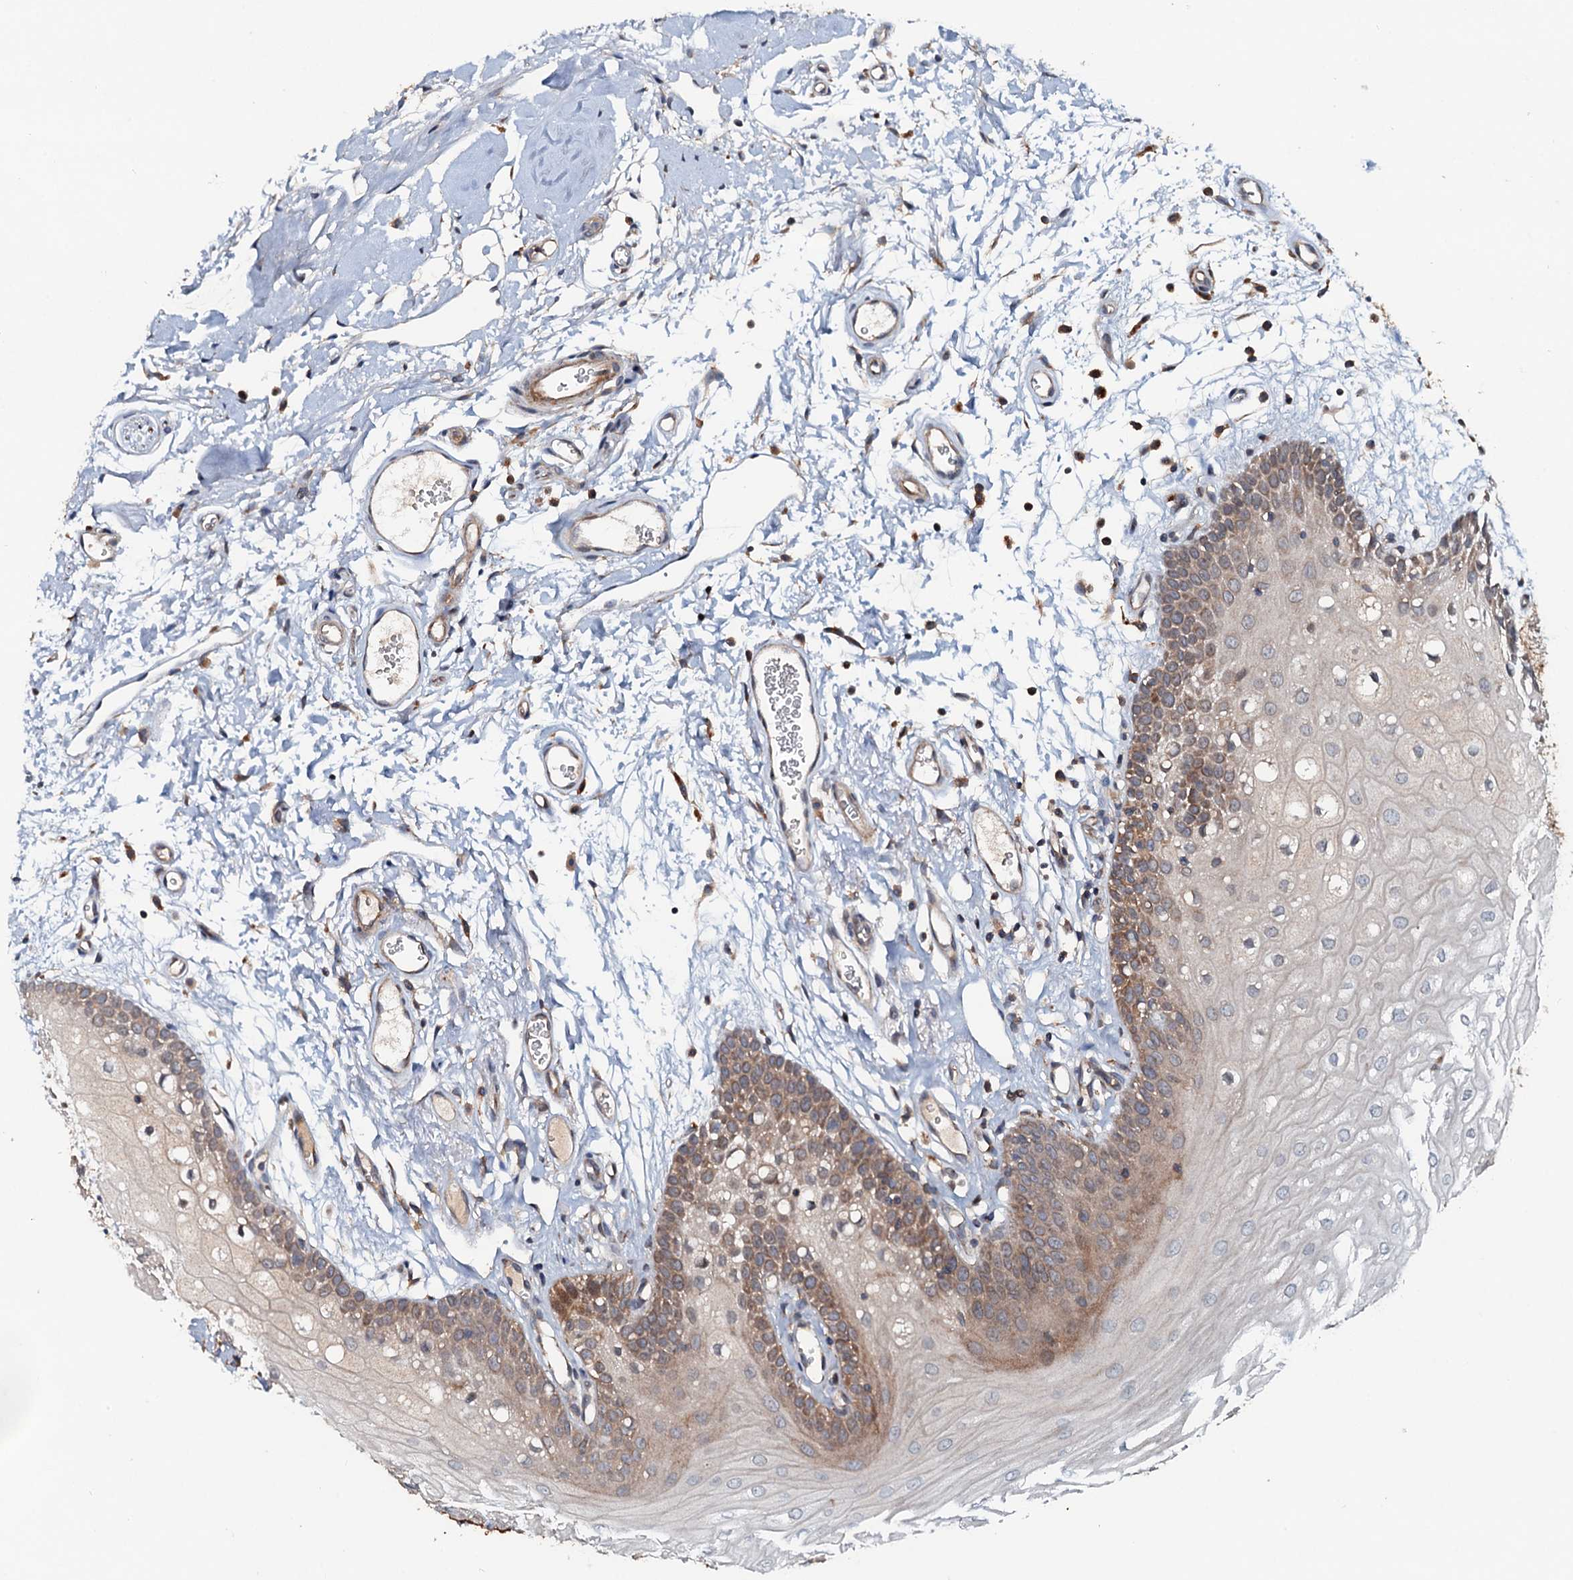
{"staining": {"intensity": "moderate", "quantity": "25%-75%", "location": "cytoplasmic/membranous"}, "tissue": "oral mucosa", "cell_type": "Squamous epithelial cells", "image_type": "normal", "snomed": [{"axis": "morphology", "description": "Normal tissue, NOS"}, {"axis": "topography", "description": "Oral tissue"}, {"axis": "topography", "description": "Tounge, NOS"}], "caption": "Brown immunohistochemical staining in normal human oral mucosa reveals moderate cytoplasmic/membranous expression in approximately 25%-75% of squamous epithelial cells. (DAB (3,3'-diaminobenzidine) = brown stain, brightfield microscopy at high magnification).", "gene": "EFL1", "patient": {"sex": "female", "age": 73}}